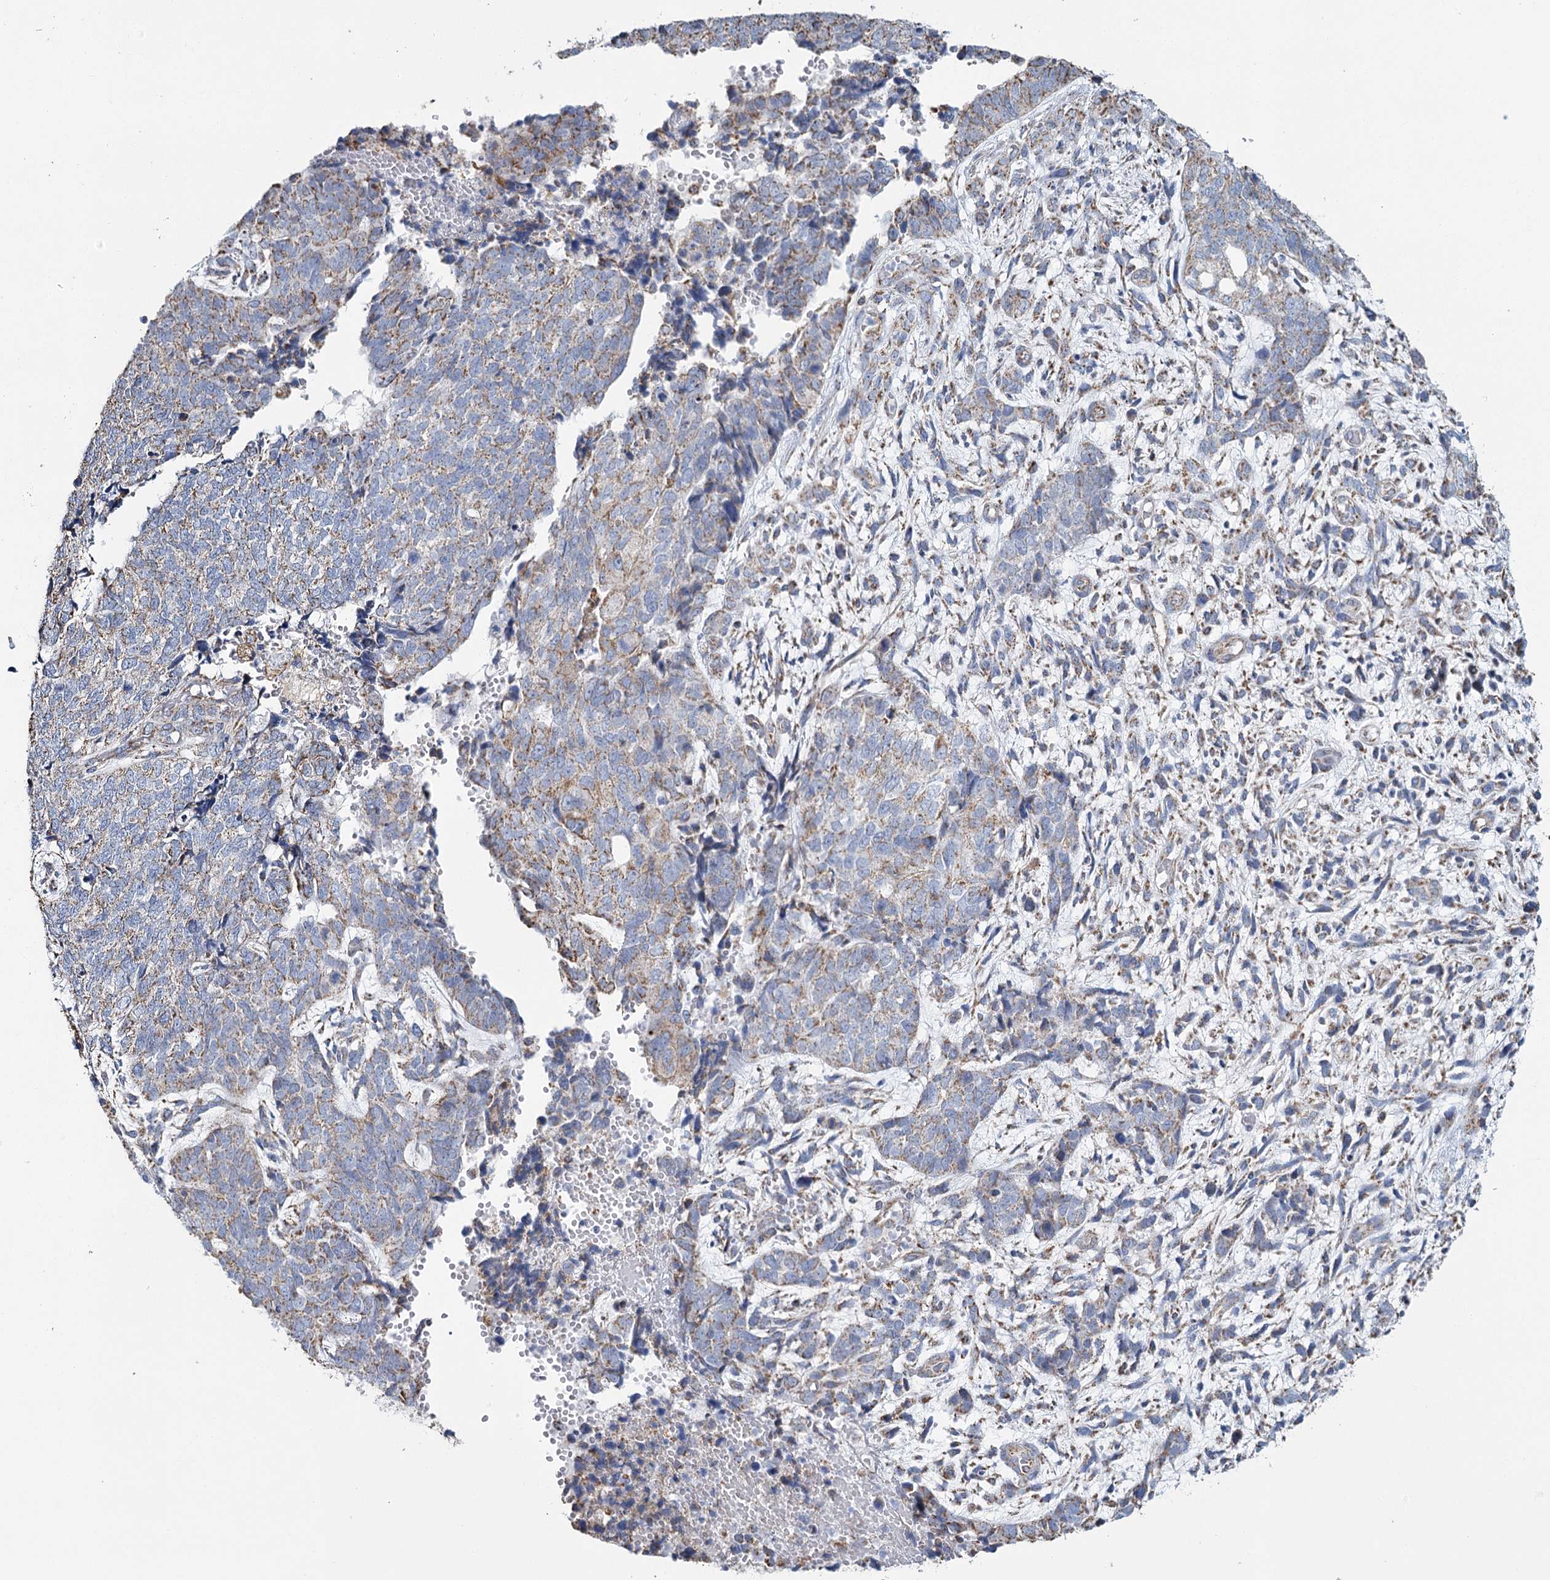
{"staining": {"intensity": "moderate", "quantity": "<25%", "location": "cytoplasmic/membranous"}, "tissue": "cervical cancer", "cell_type": "Tumor cells", "image_type": "cancer", "snomed": [{"axis": "morphology", "description": "Squamous cell carcinoma, NOS"}, {"axis": "topography", "description": "Cervix"}], "caption": "High-magnification brightfield microscopy of squamous cell carcinoma (cervical) stained with DAB (brown) and counterstained with hematoxylin (blue). tumor cells exhibit moderate cytoplasmic/membranous expression is present in approximately<25% of cells.", "gene": "MRPL44", "patient": {"sex": "female", "age": 63}}